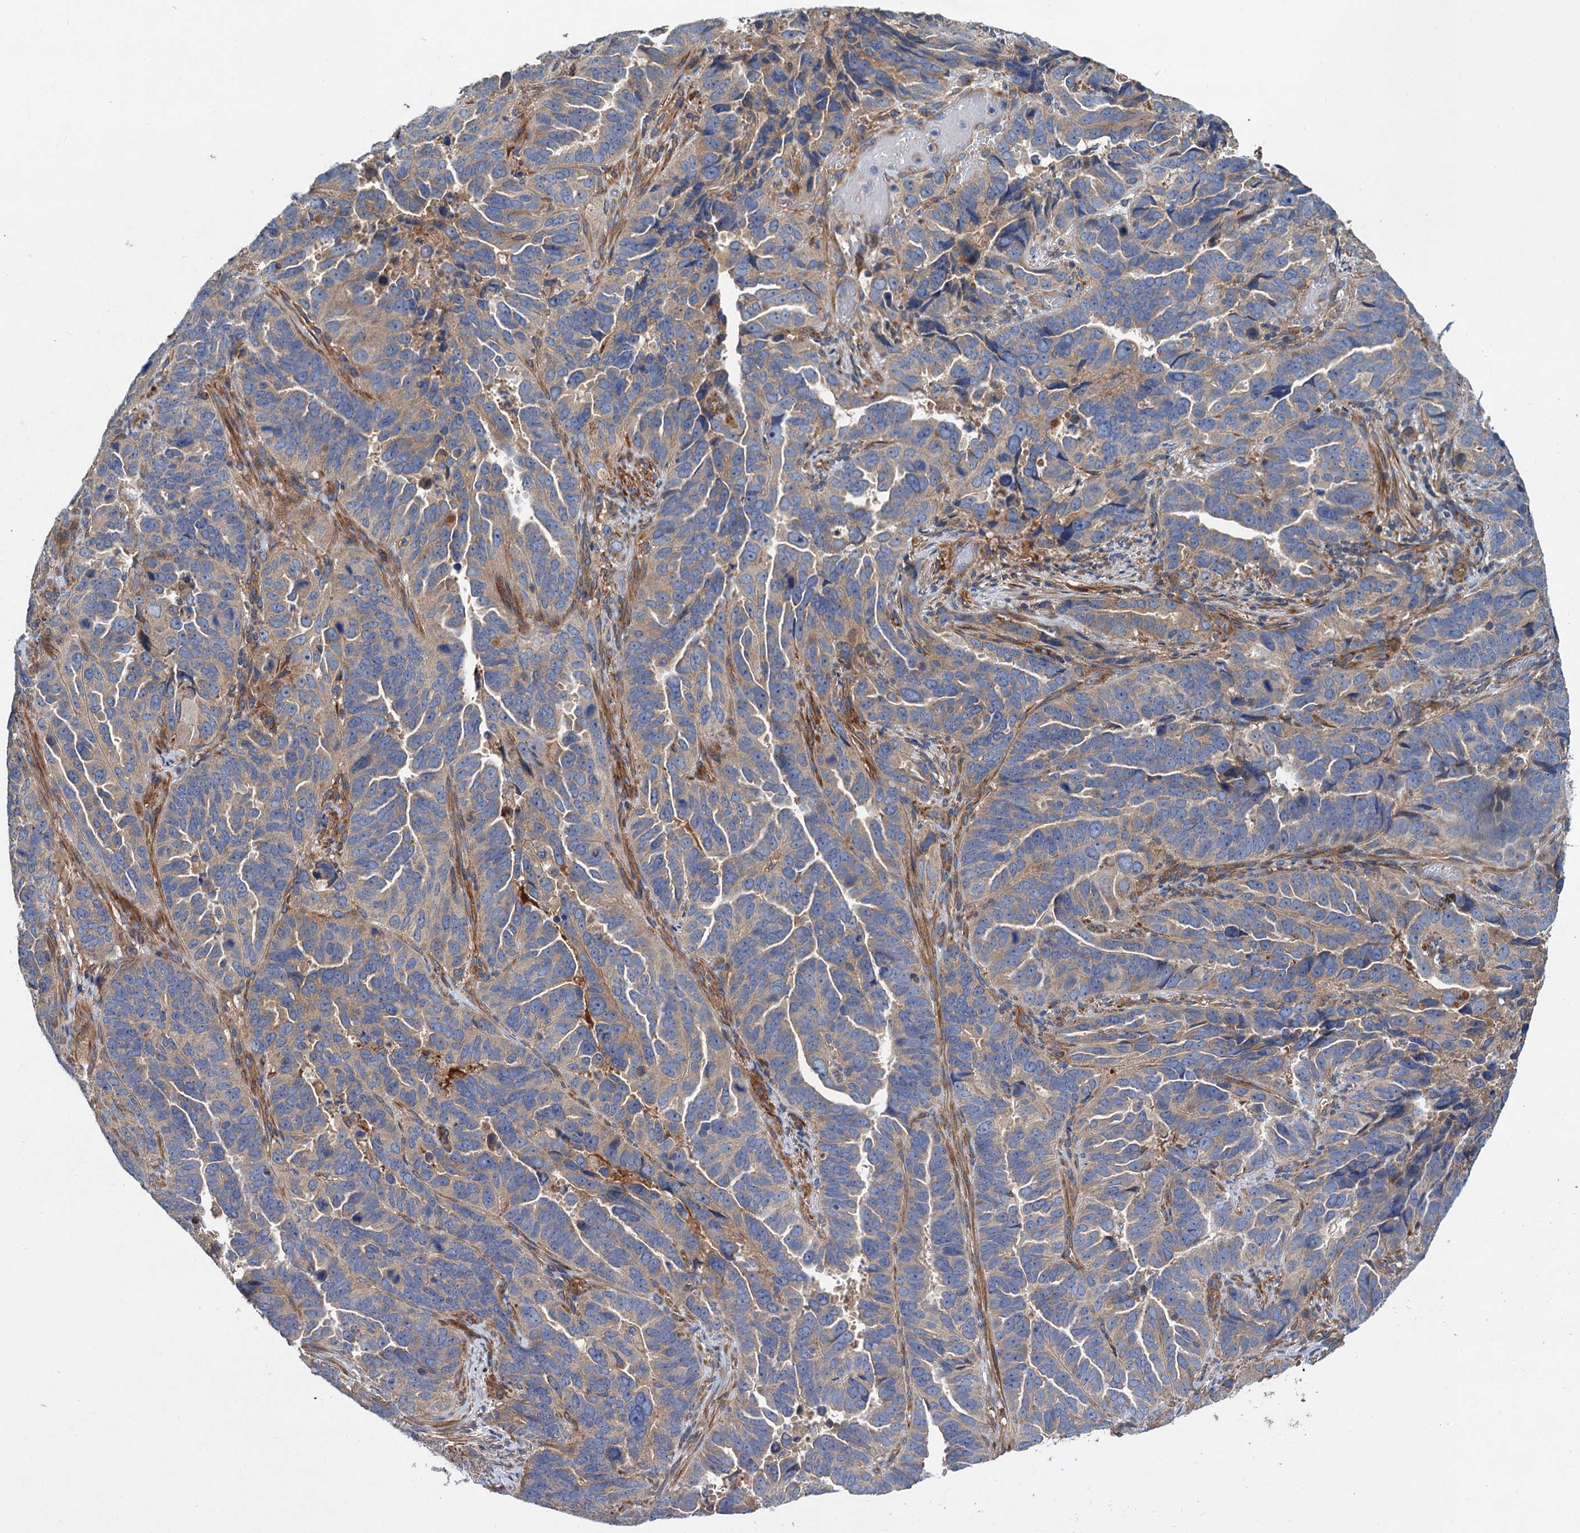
{"staining": {"intensity": "moderate", "quantity": "25%-75%", "location": "cytoplasmic/membranous"}, "tissue": "endometrial cancer", "cell_type": "Tumor cells", "image_type": "cancer", "snomed": [{"axis": "morphology", "description": "Adenocarcinoma, NOS"}, {"axis": "topography", "description": "Endometrium"}], "caption": "Brown immunohistochemical staining in human adenocarcinoma (endometrial) exhibits moderate cytoplasmic/membranous expression in about 25%-75% of tumor cells. (DAB (3,3'-diaminobenzidine) IHC with brightfield microscopy, high magnification).", "gene": "ALKBH7", "patient": {"sex": "female", "age": 65}}